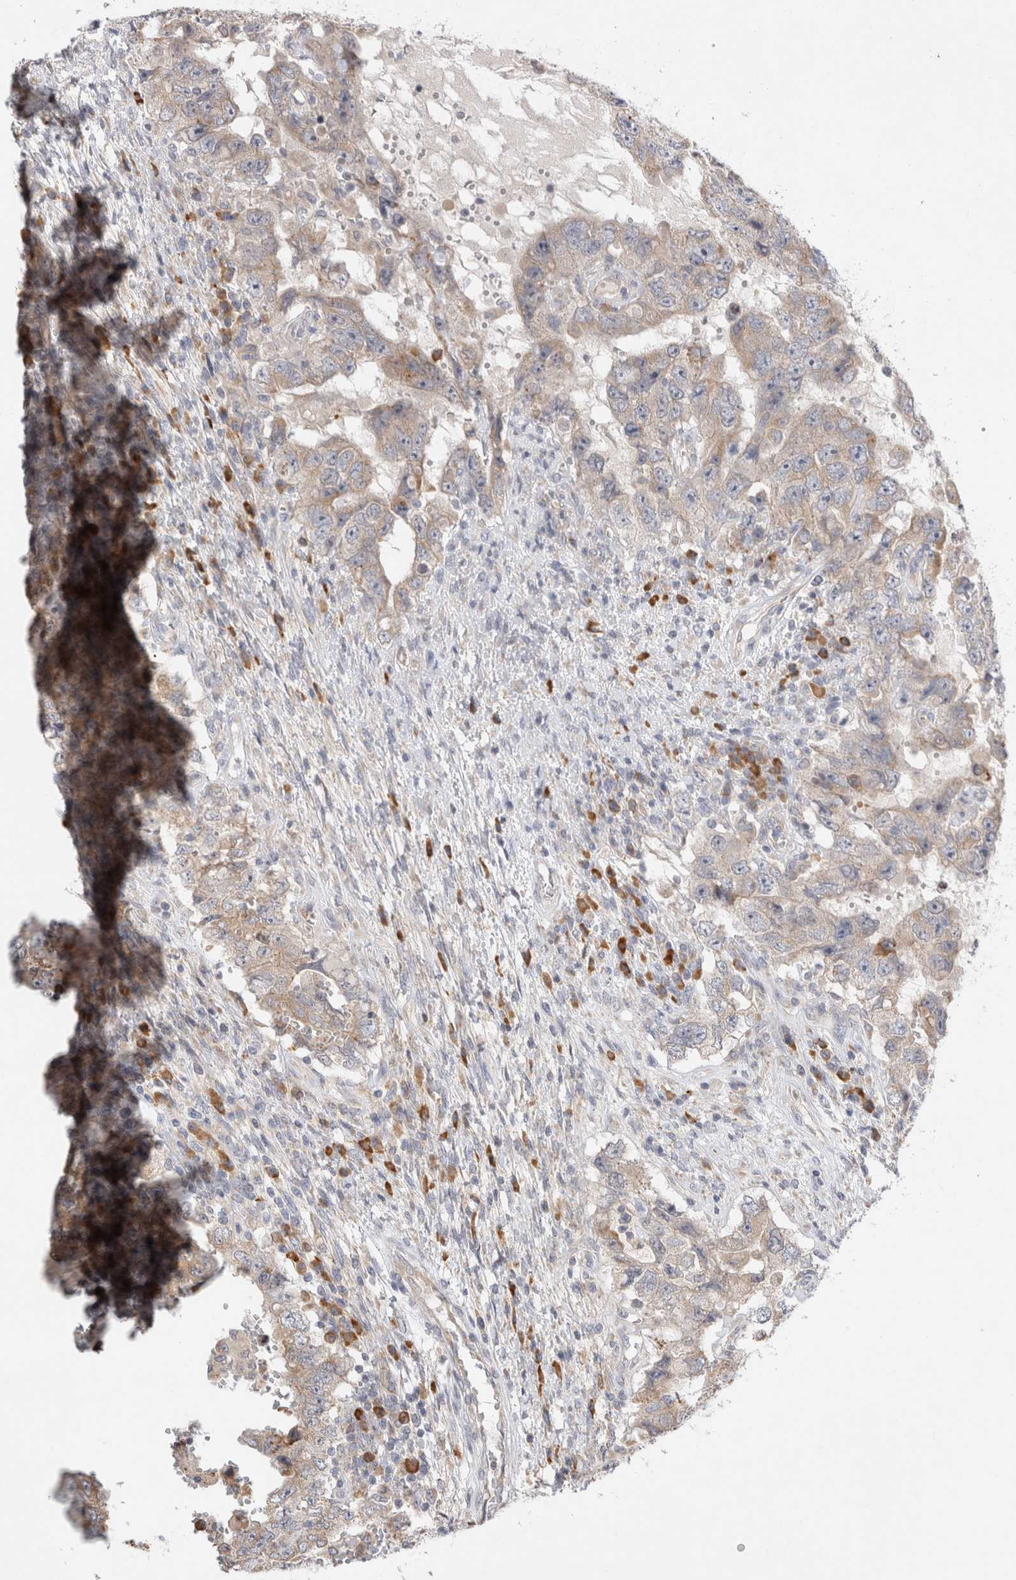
{"staining": {"intensity": "weak", "quantity": "25%-75%", "location": "cytoplasmic/membranous"}, "tissue": "testis cancer", "cell_type": "Tumor cells", "image_type": "cancer", "snomed": [{"axis": "morphology", "description": "Carcinoma, Embryonal, NOS"}, {"axis": "topography", "description": "Testis"}], "caption": "The photomicrograph shows staining of testis cancer (embryonal carcinoma), revealing weak cytoplasmic/membranous protein expression (brown color) within tumor cells.", "gene": "NEDD4L", "patient": {"sex": "male", "age": 26}}